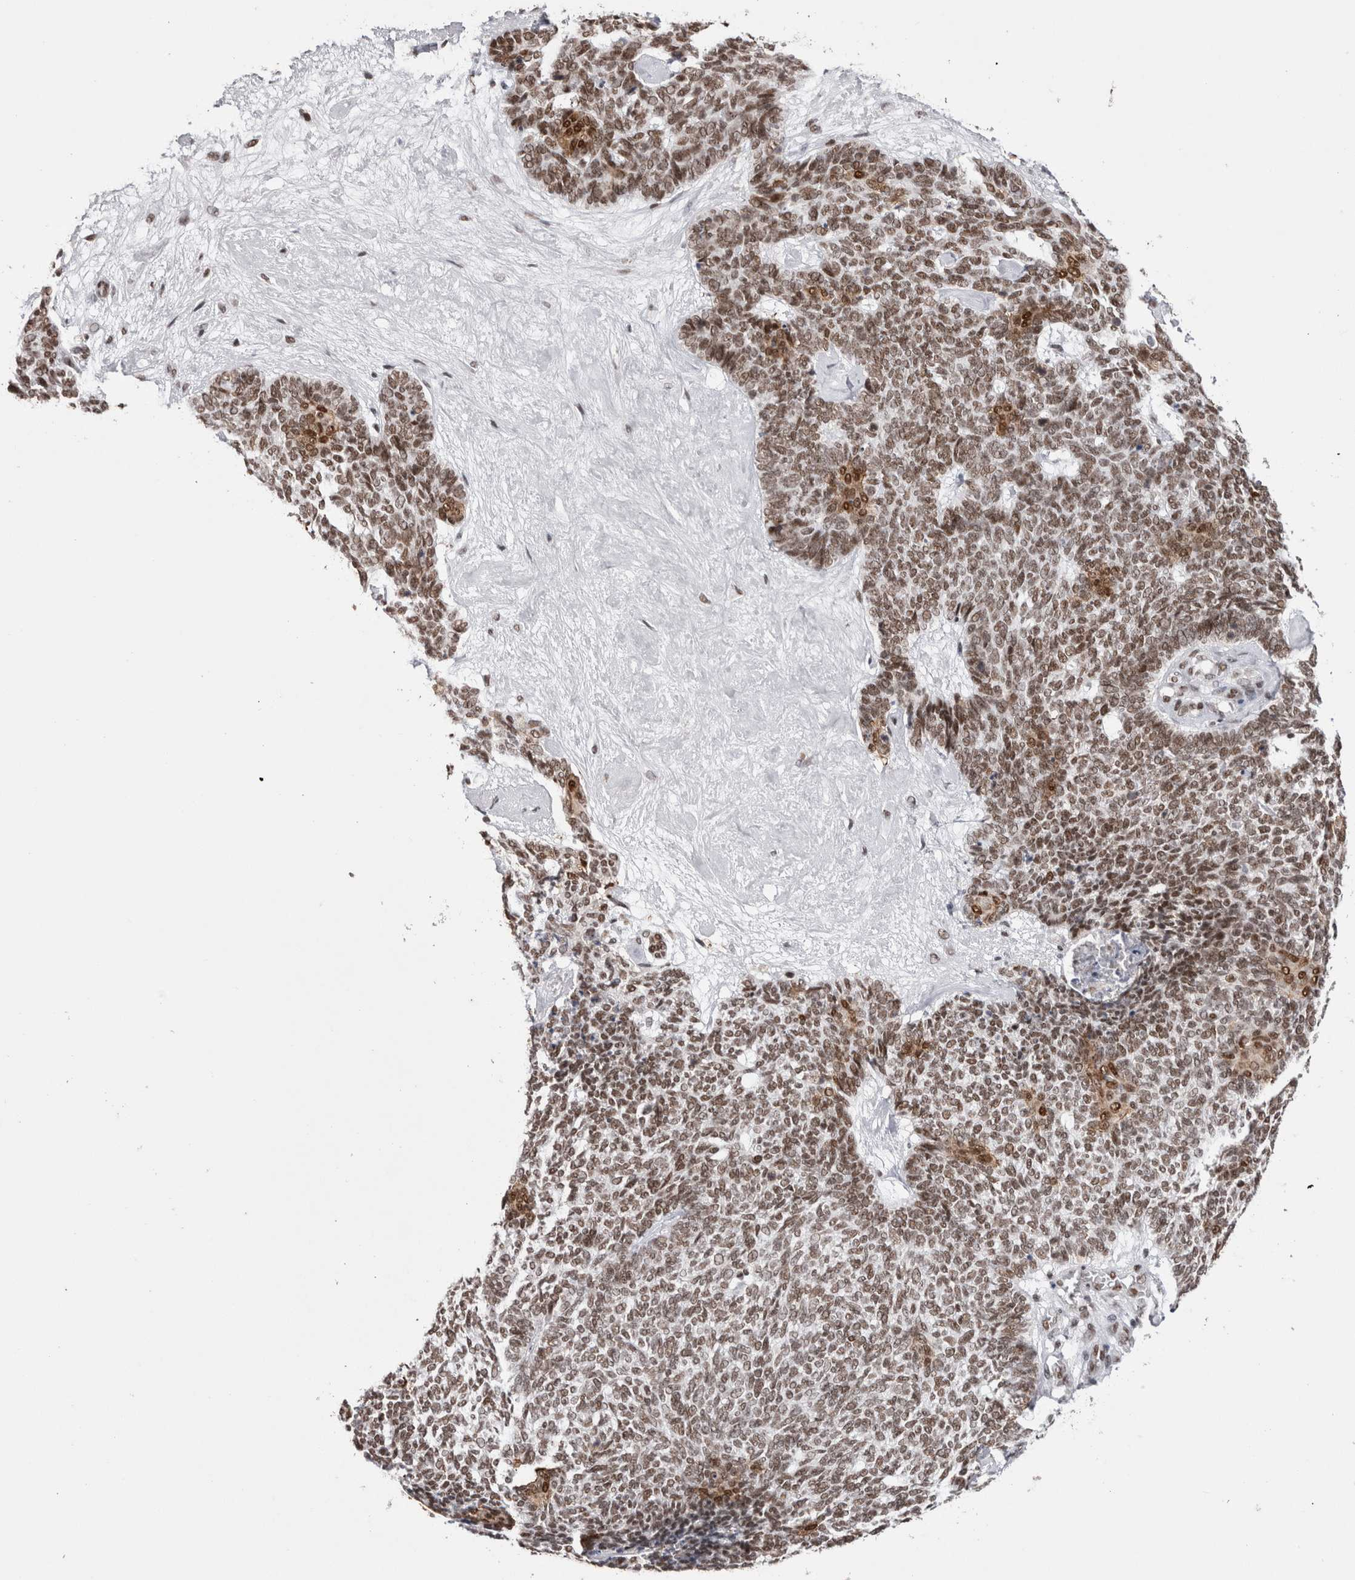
{"staining": {"intensity": "moderate", "quantity": ">75%", "location": "nuclear"}, "tissue": "skin cancer", "cell_type": "Tumor cells", "image_type": "cancer", "snomed": [{"axis": "morphology", "description": "Basal cell carcinoma"}, {"axis": "topography", "description": "Skin"}], "caption": "Moderate nuclear protein expression is appreciated in approximately >75% of tumor cells in skin basal cell carcinoma.", "gene": "SMC1A", "patient": {"sex": "female", "age": 84}}